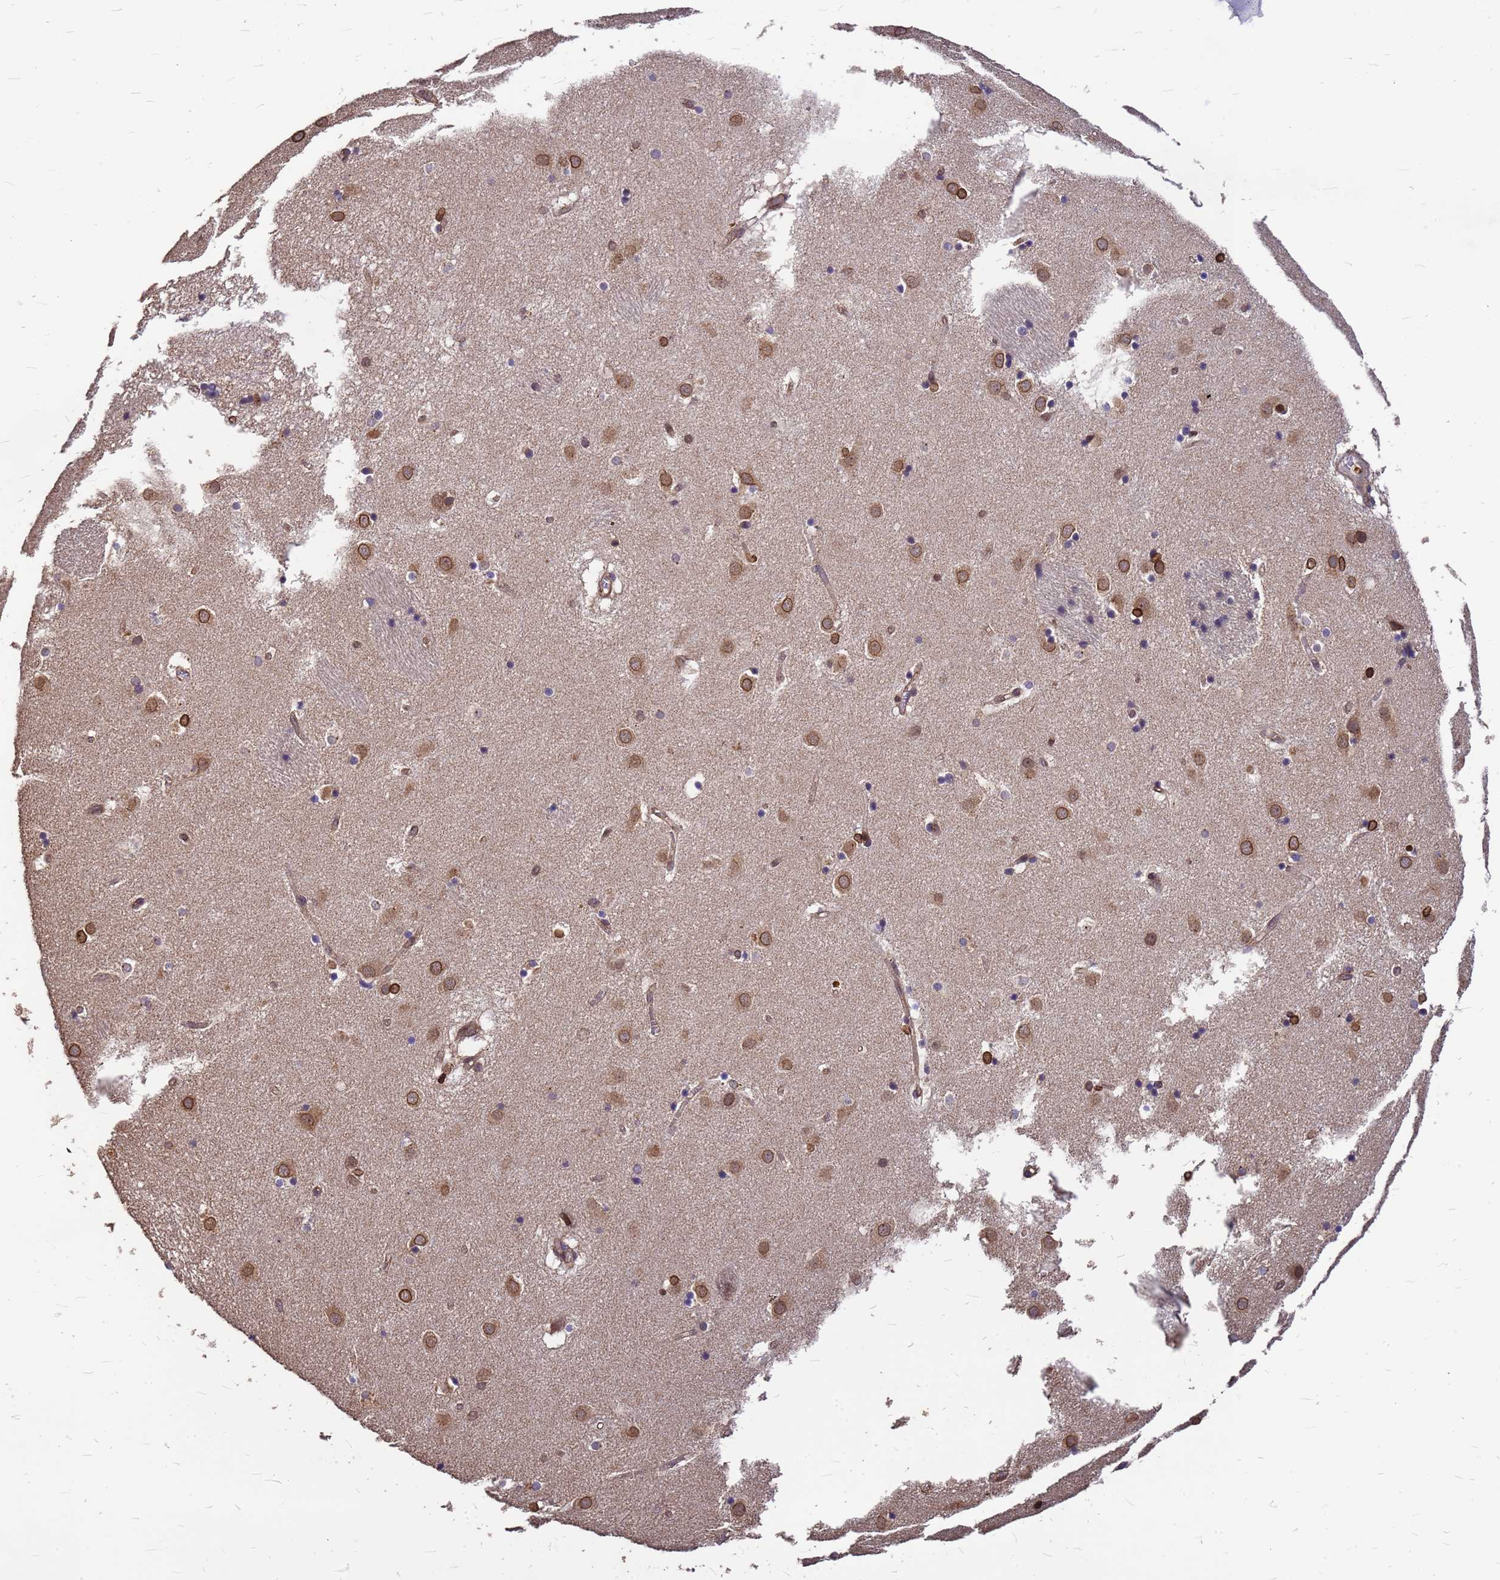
{"staining": {"intensity": "moderate", "quantity": "<25%", "location": "nuclear"}, "tissue": "caudate", "cell_type": "Glial cells", "image_type": "normal", "snomed": [{"axis": "morphology", "description": "Normal tissue, NOS"}, {"axis": "topography", "description": "Lateral ventricle wall"}], "caption": "Normal caudate exhibits moderate nuclear positivity in about <25% of glial cells, visualized by immunohistochemistry.", "gene": "C1orf35", "patient": {"sex": "male", "age": 70}}